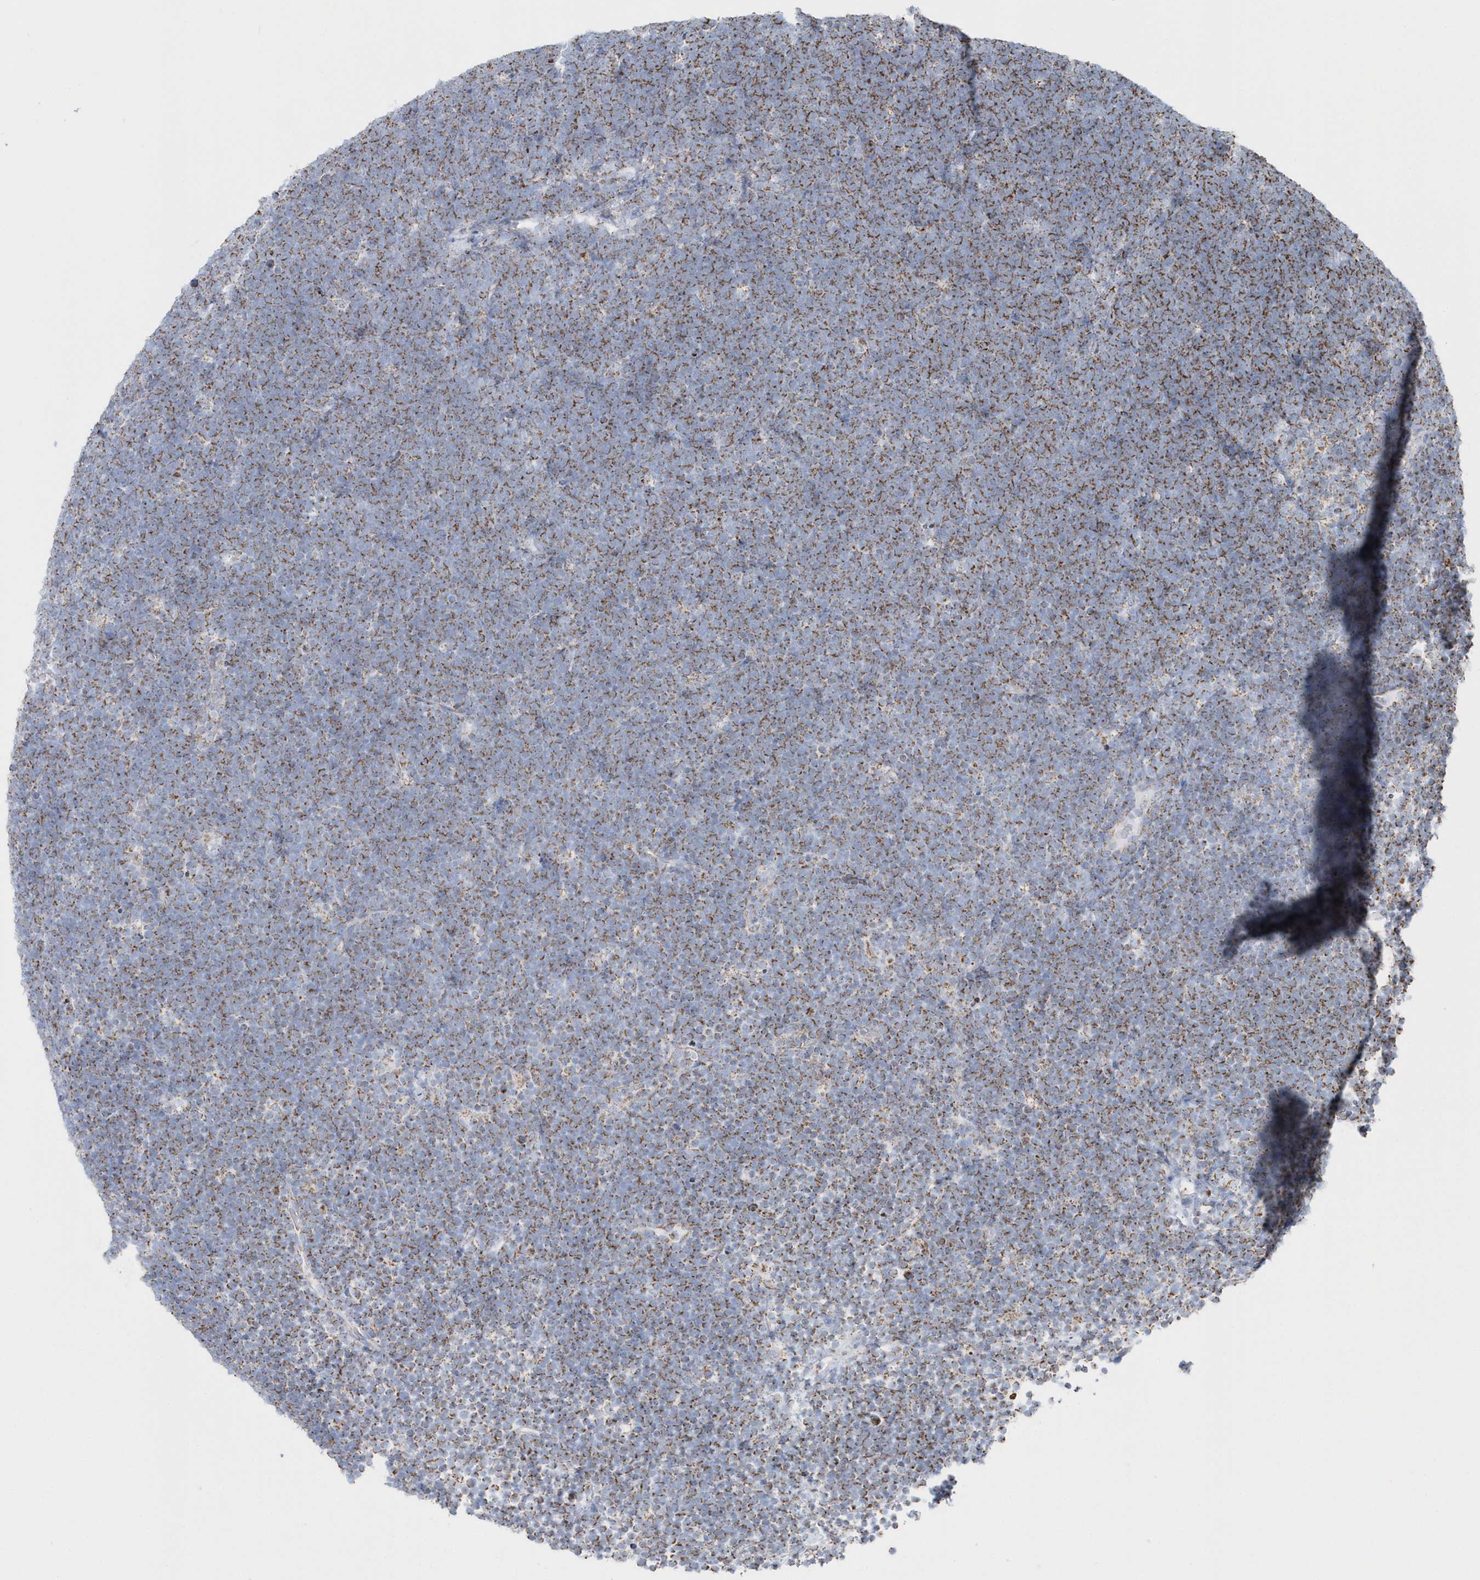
{"staining": {"intensity": "moderate", "quantity": ">75%", "location": "cytoplasmic/membranous"}, "tissue": "lymphoma", "cell_type": "Tumor cells", "image_type": "cancer", "snomed": [{"axis": "morphology", "description": "Malignant lymphoma, non-Hodgkin's type, High grade"}, {"axis": "topography", "description": "Lymph node"}], "caption": "IHC histopathology image of neoplastic tissue: human high-grade malignant lymphoma, non-Hodgkin's type stained using IHC shows medium levels of moderate protein expression localized specifically in the cytoplasmic/membranous of tumor cells, appearing as a cytoplasmic/membranous brown color.", "gene": "TMCO6", "patient": {"sex": "male", "age": 13}}